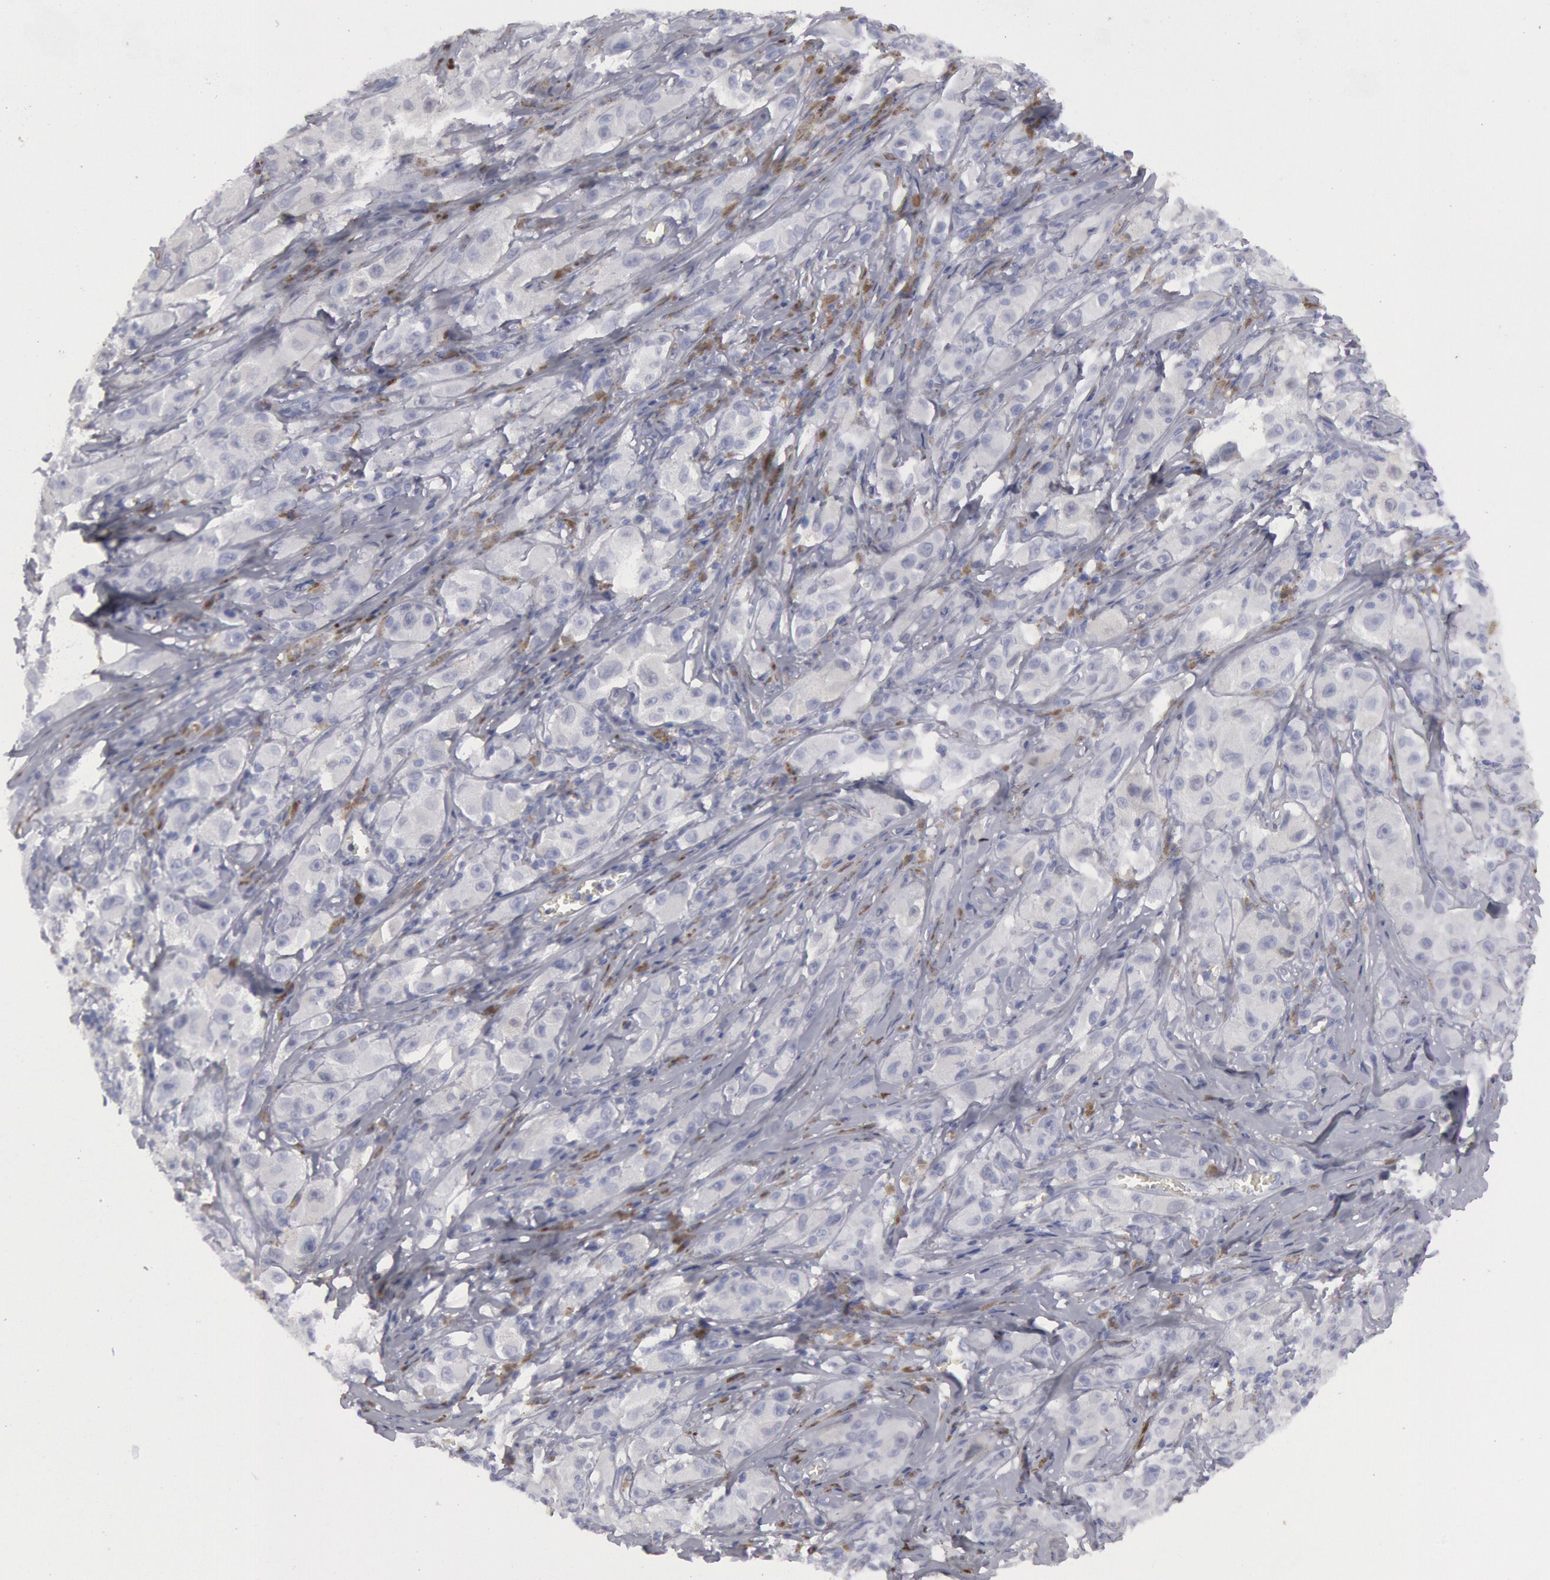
{"staining": {"intensity": "negative", "quantity": "none", "location": "none"}, "tissue": "melanoma", "cell_type": "Tumor cells", "image_type": "cancer", "snomed": [{"axis": "morphology", "description": "Malignant melanoma, NOS"}, {"axis": "topography", "description": "Skin"}], "caption": "An immunohistochemistry (IHC) histopathology image of malignant melanoma is shown. There is no staining in tumor cells of malignant melanoma.", "gene": "FHL1", "patient": {"sex": "male", "age": 56}}